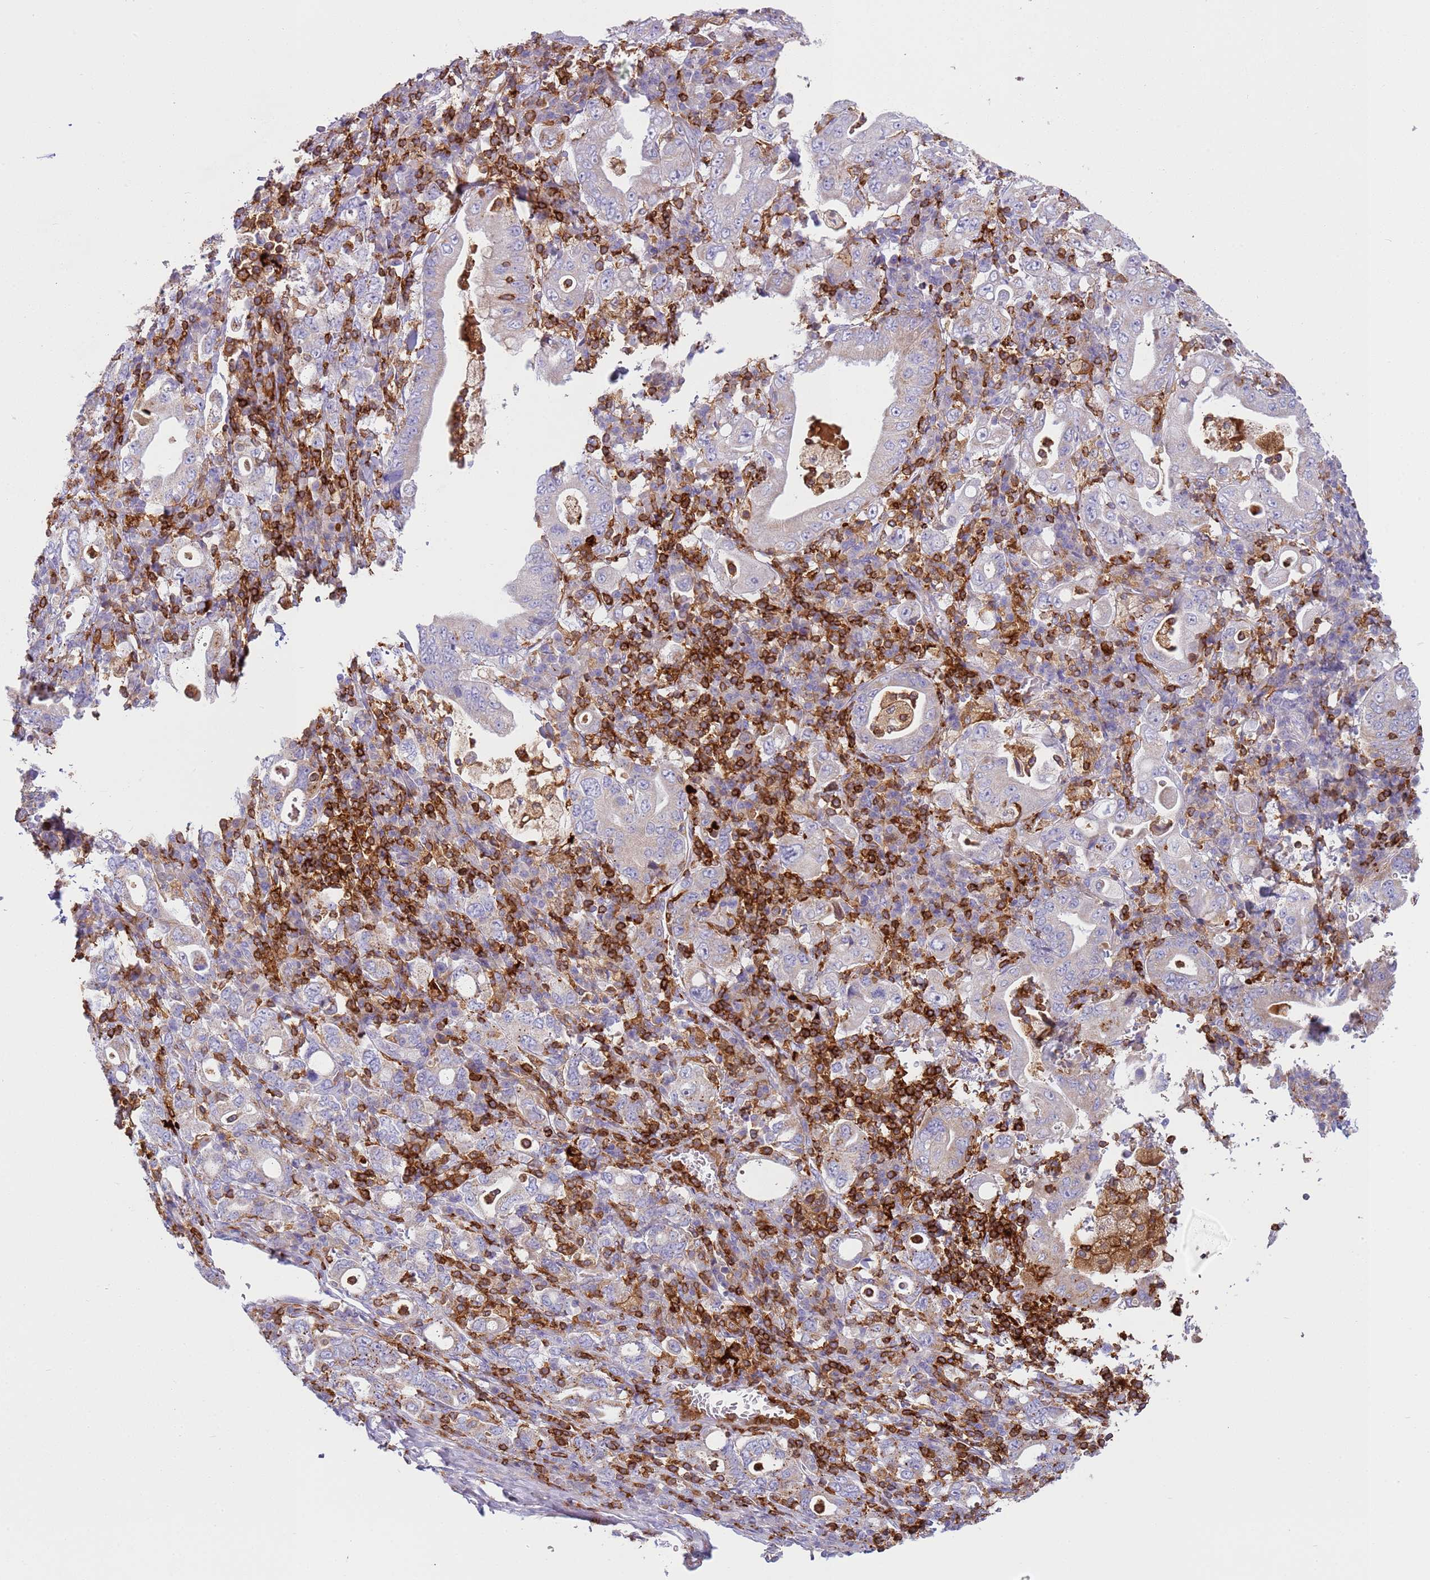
{"staining": {"intensity": "moderate", "quantity": "25%-75%", "location": "cytoplasmic/membranous"}, "tissue": "stomach cancer", "cell_type": "Tumor cells", "image_type": "cancer", "snomed": [{"axis": "morphology", "description": "Normal tissue, NOS"}, {"axis": "morphology", "description": "Adenocarcinoma, NOS"}, {"axis": "topography", "description": "Esophagus"}, {"axis": "topography", "description": "Stomach, upper"}, {"axis": "topography", "description": "Peripheral nerve tissue"}], "caption": "Protein analysis of stomach adenocarcinoma tissue reveals moderate cytoplasmic/membranous positivity in about 25%-75% of tumor cells.", "gene": "TTPAL", "patient": {"sex": "male", "age": 62}}